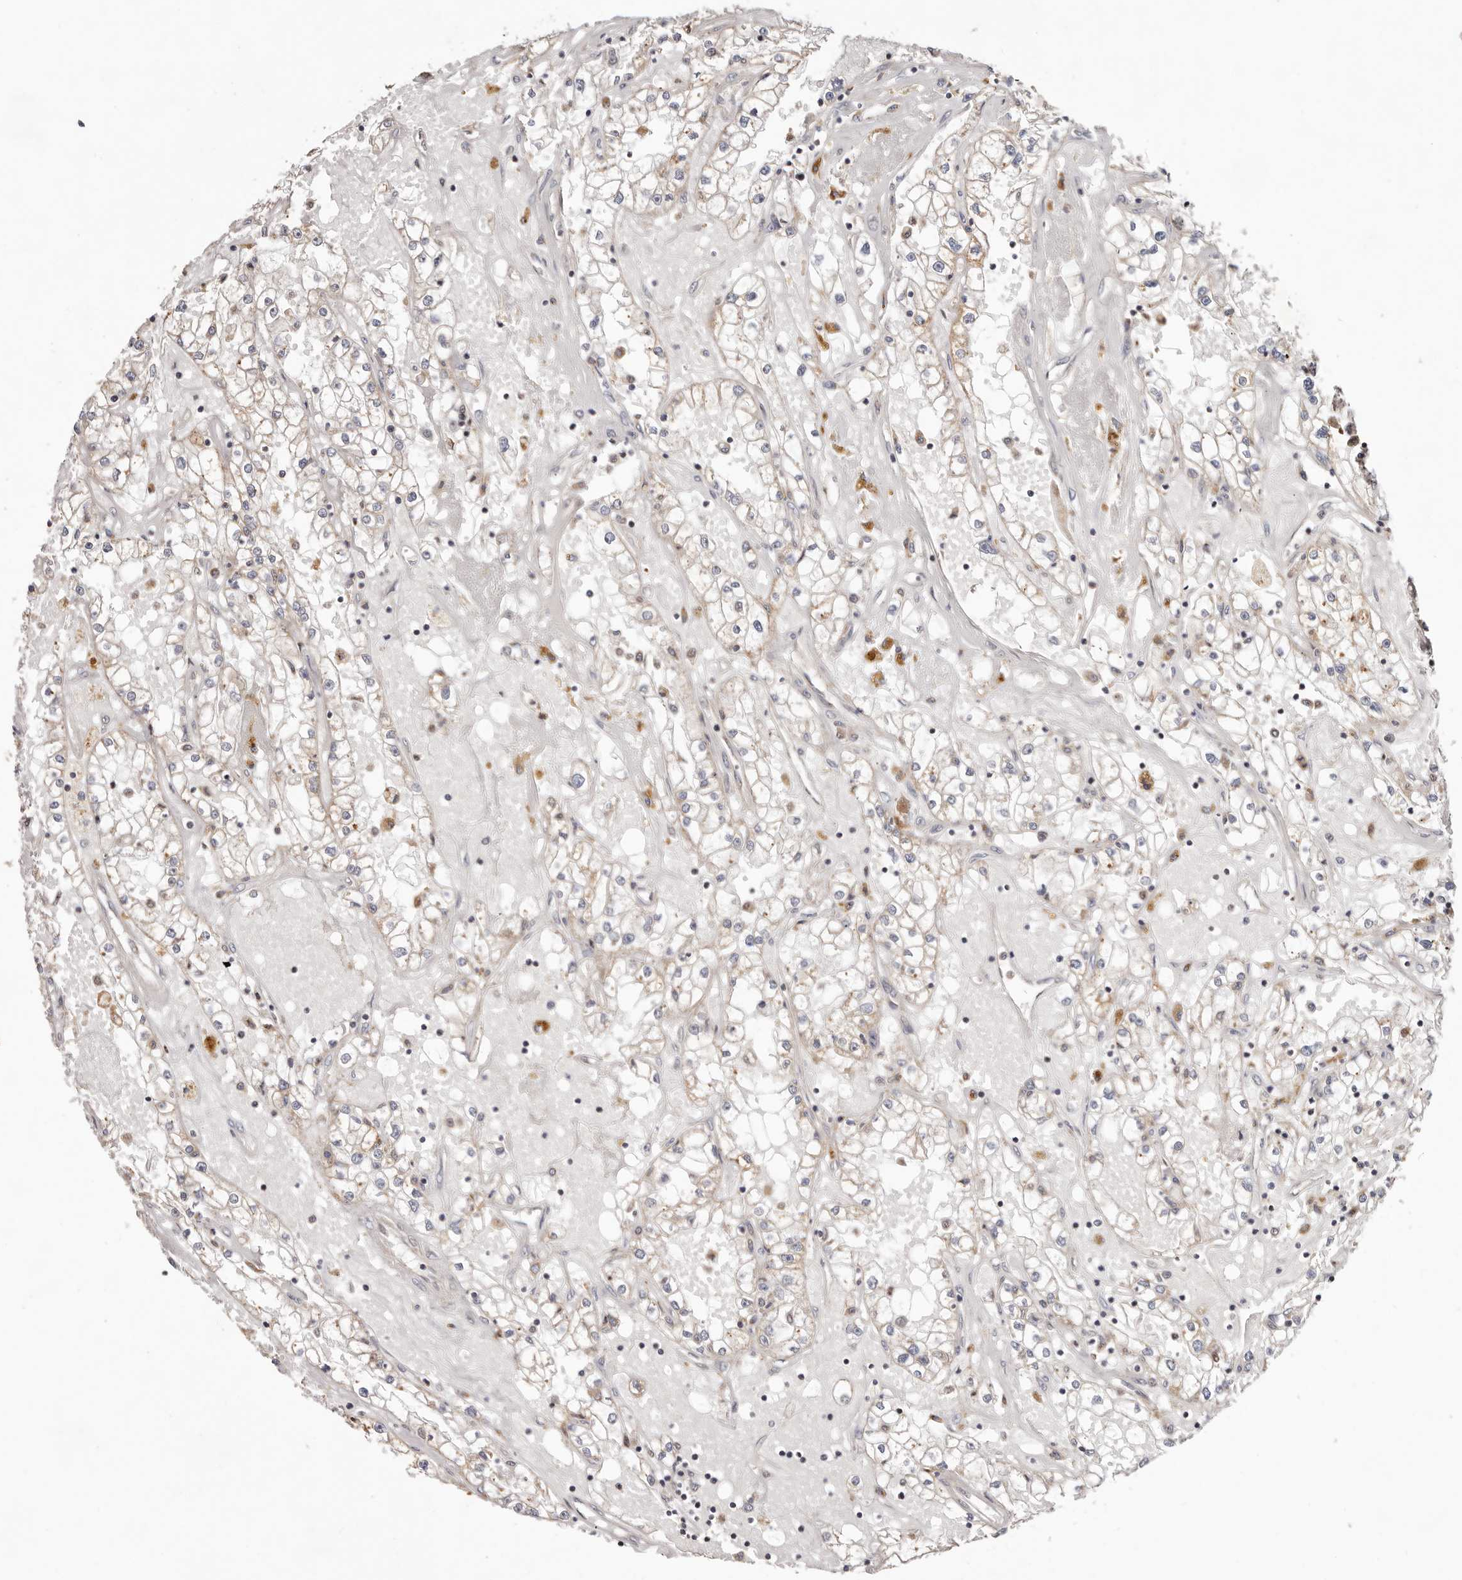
{"staining": {"intensity": "weak", "quantity": "25%-75%", "location": "cytoplasmic/membranous"}, "tissue": "renal cancer", "cell_type": "Tumor cells", "image_type": "cancer", "snomed": [{"axis": "morphology", "description": "Adenocarcinoma, NOS"}, {"axis": "topography", "description": "Kidney"}], "caption": "A brown stain shows weak cytoplasmic/membranous positivity of a protein in human renal cancer (adenocarcinoma) tumor cells.", "gene": "USP33", "patient": {"sex": "male", "age": 56}}